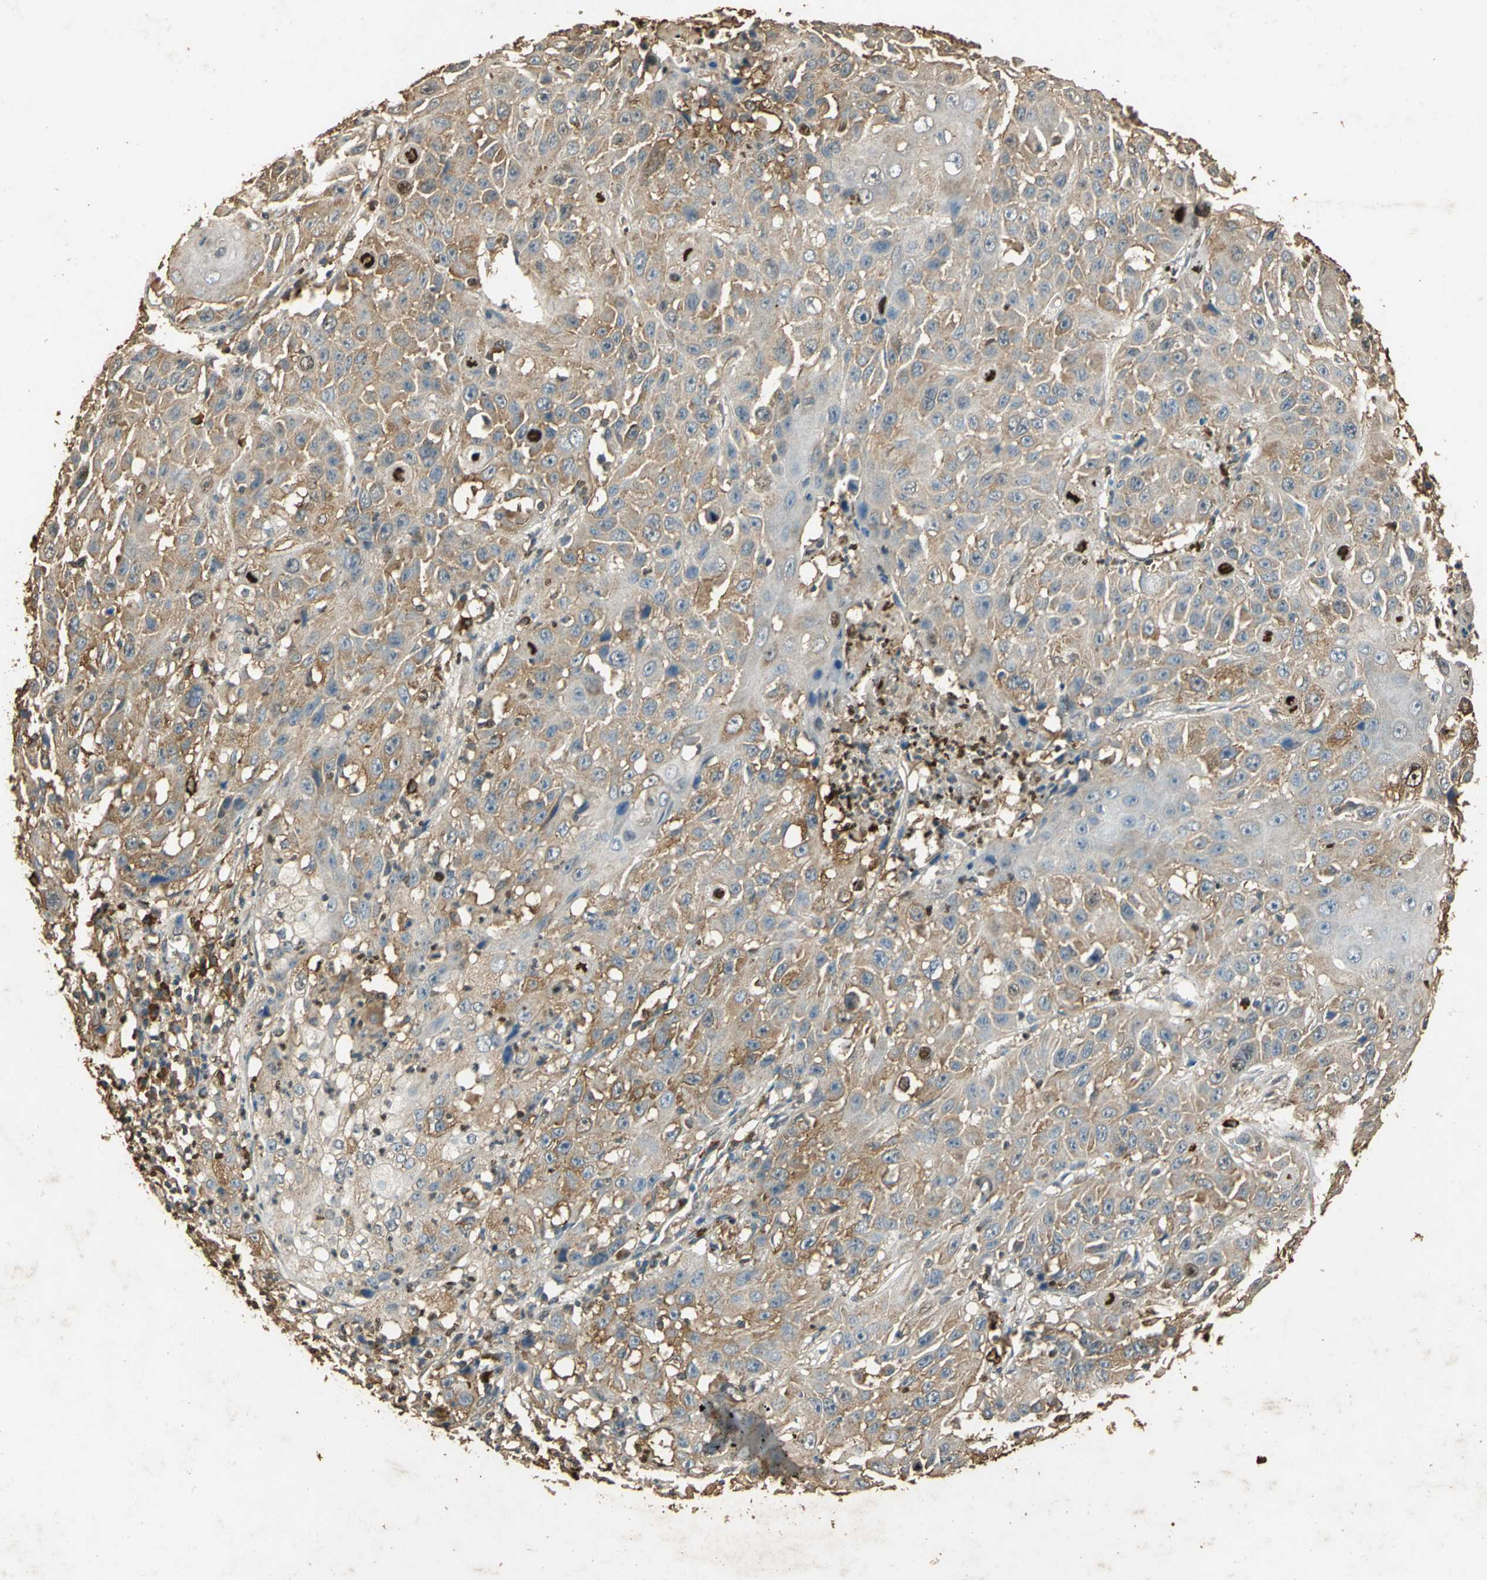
{"staining": {"intensity": "weak", "quantity": ">75%", "location": "cytoplasmic/membranous"}, "tissue": "cervical cancer", "cell_type": "Tumor cells", "image_type": "cancer", "snomed": [{"axis": "morphology", "description": "Squamous cell carcinoma, NOS"}, {"axis": "topography", "description": "Cervix"}], "caption": "Immunohistochemical staining of human cervical cancer demonstrates low levels of weak cytoplasmic/membranous positivity in about >75% of tumor cells.", "gene": "GAPDH", "patient": {"sex": "female", "age": 39}}